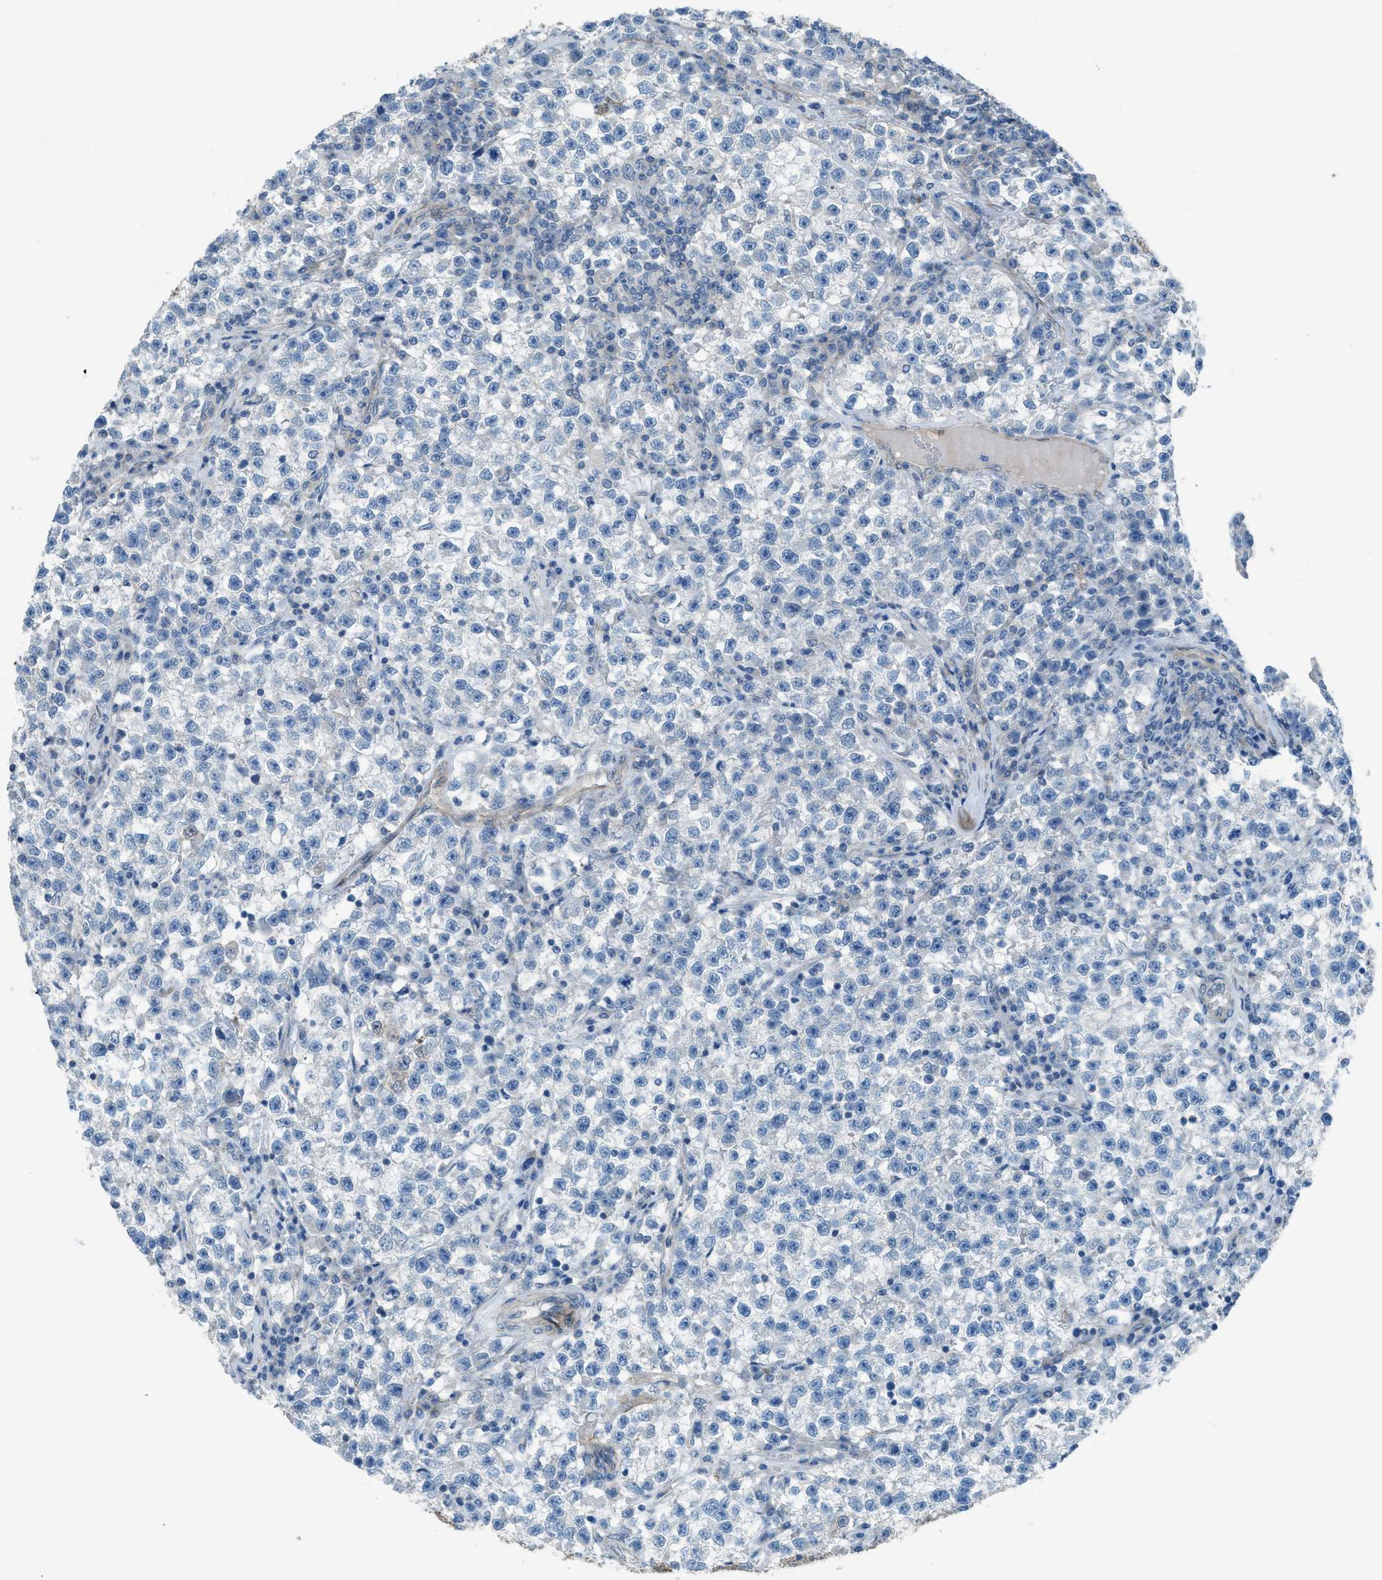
{"staining": {"intensity": "negative", "quantity": "none", "location": "none"}, "tissue": "testis cancer", "cell_type": "Tumor cells", "image_type": "cancer", "snomed": [{"axis": "morphology", "description": "Seminoma, NOS"}, {"axis": "topography", "description": "Testis"}], "caption": "Immunohistochemistry (IHC) of testis seminoma reveals no positivity in tumor cells.", "gene": "PRKN", "patient": {"sex": "male", "age": 22}}